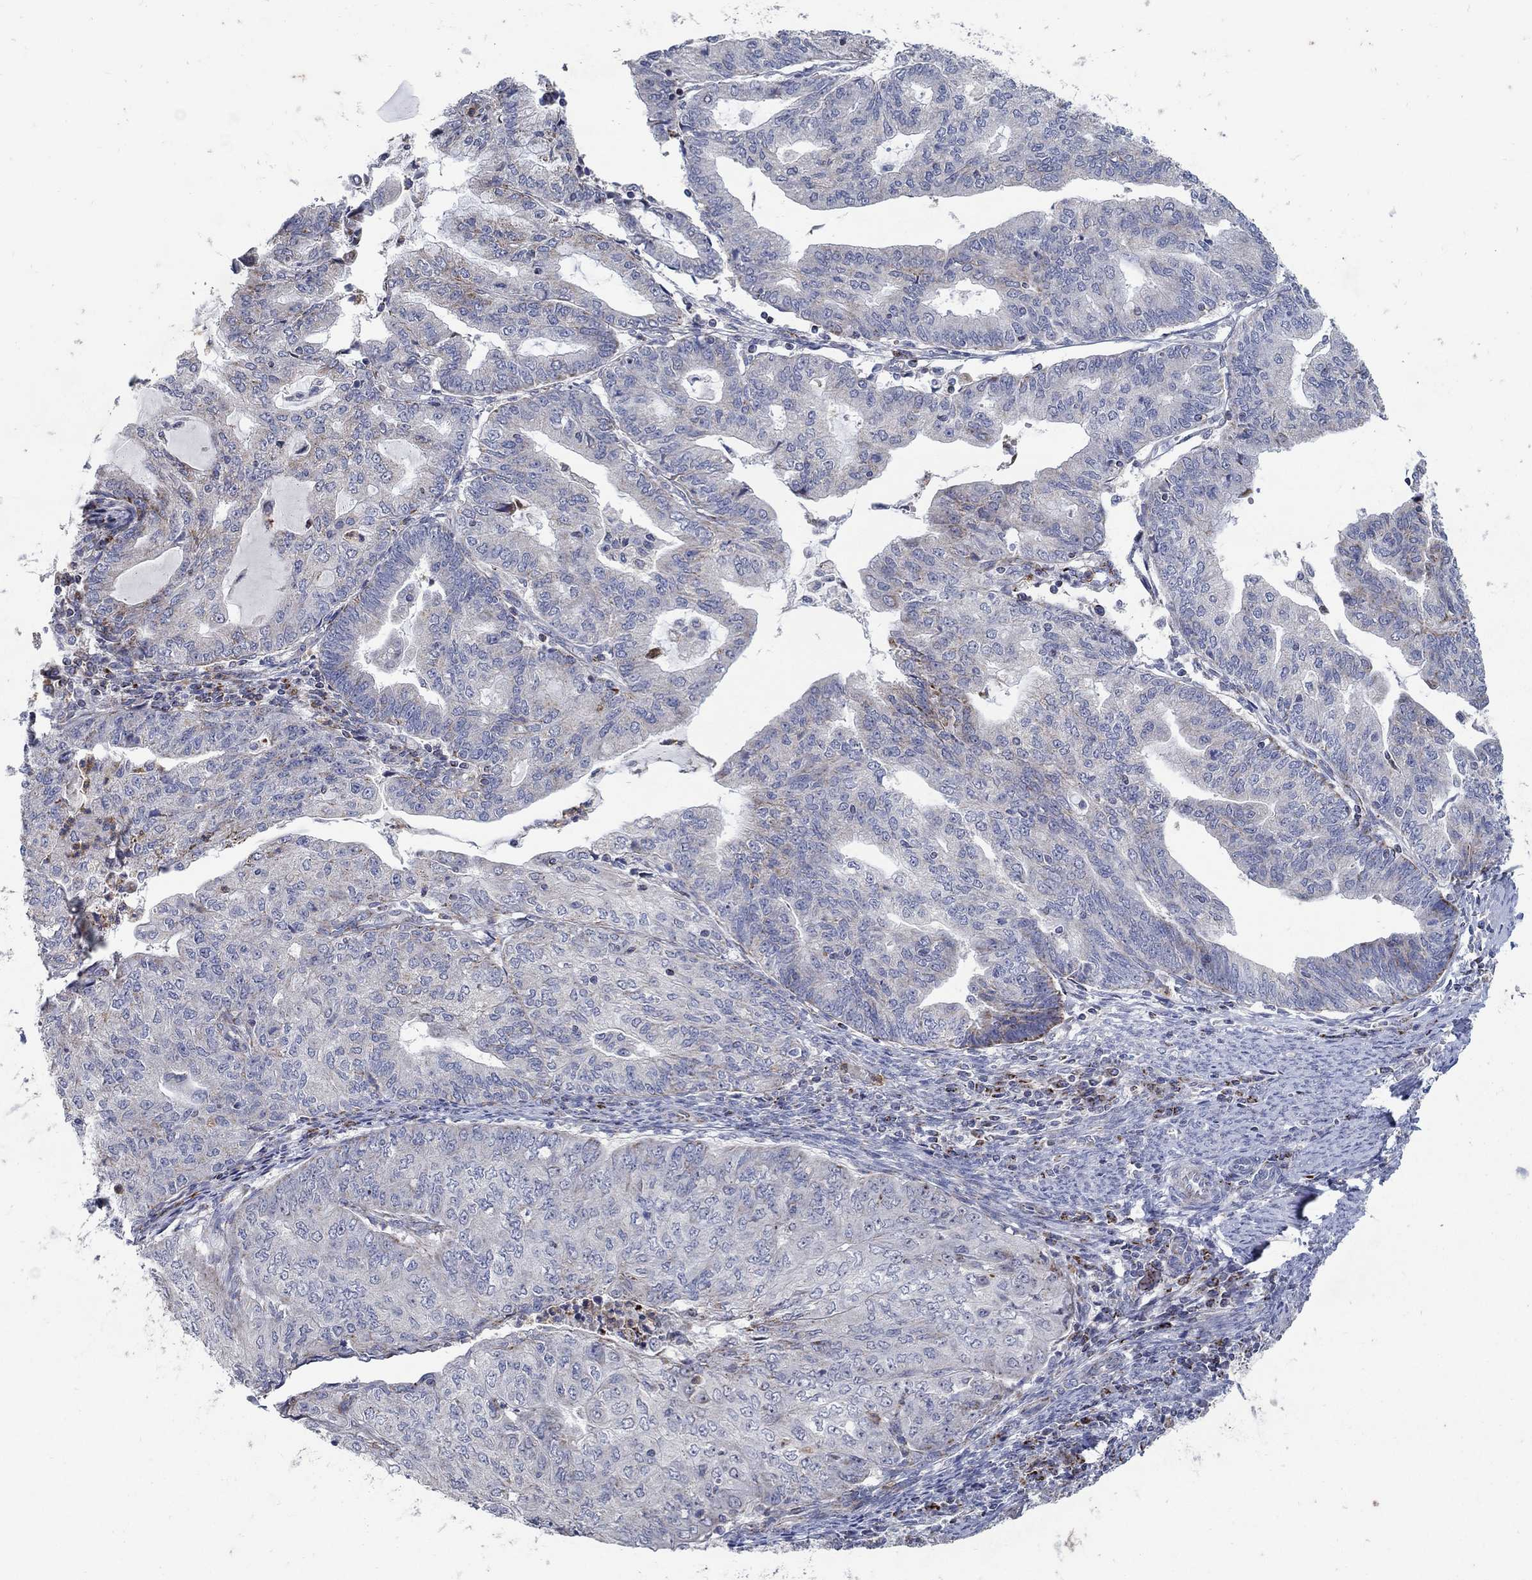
{"staining": {"intensity": "moderate", "quantity": "<25%", "location": "cytoplasmic/membranous"}, "tissue": "endometrial cancer", "cell_type": "Tumor cells", "image_type": "cancer", "snomed": [{"axis": "morphology", "description": "Adenocarcinoma, NOS"}, {"axis": "topography", "description": "Endometrium"}], "caption": "Immunohistochemistry image of neoplastic tissue: human endometrial adenocarcinoma stained using immunohistochemistry shows low levels of moderate protein expression localized specifically in the cytoplasmic/membranous of tumor cells, appearing as a cytoplasmic/membranous brown color.", "gene": "HMX2", "patient": {"sex": "female", "age": 82}}